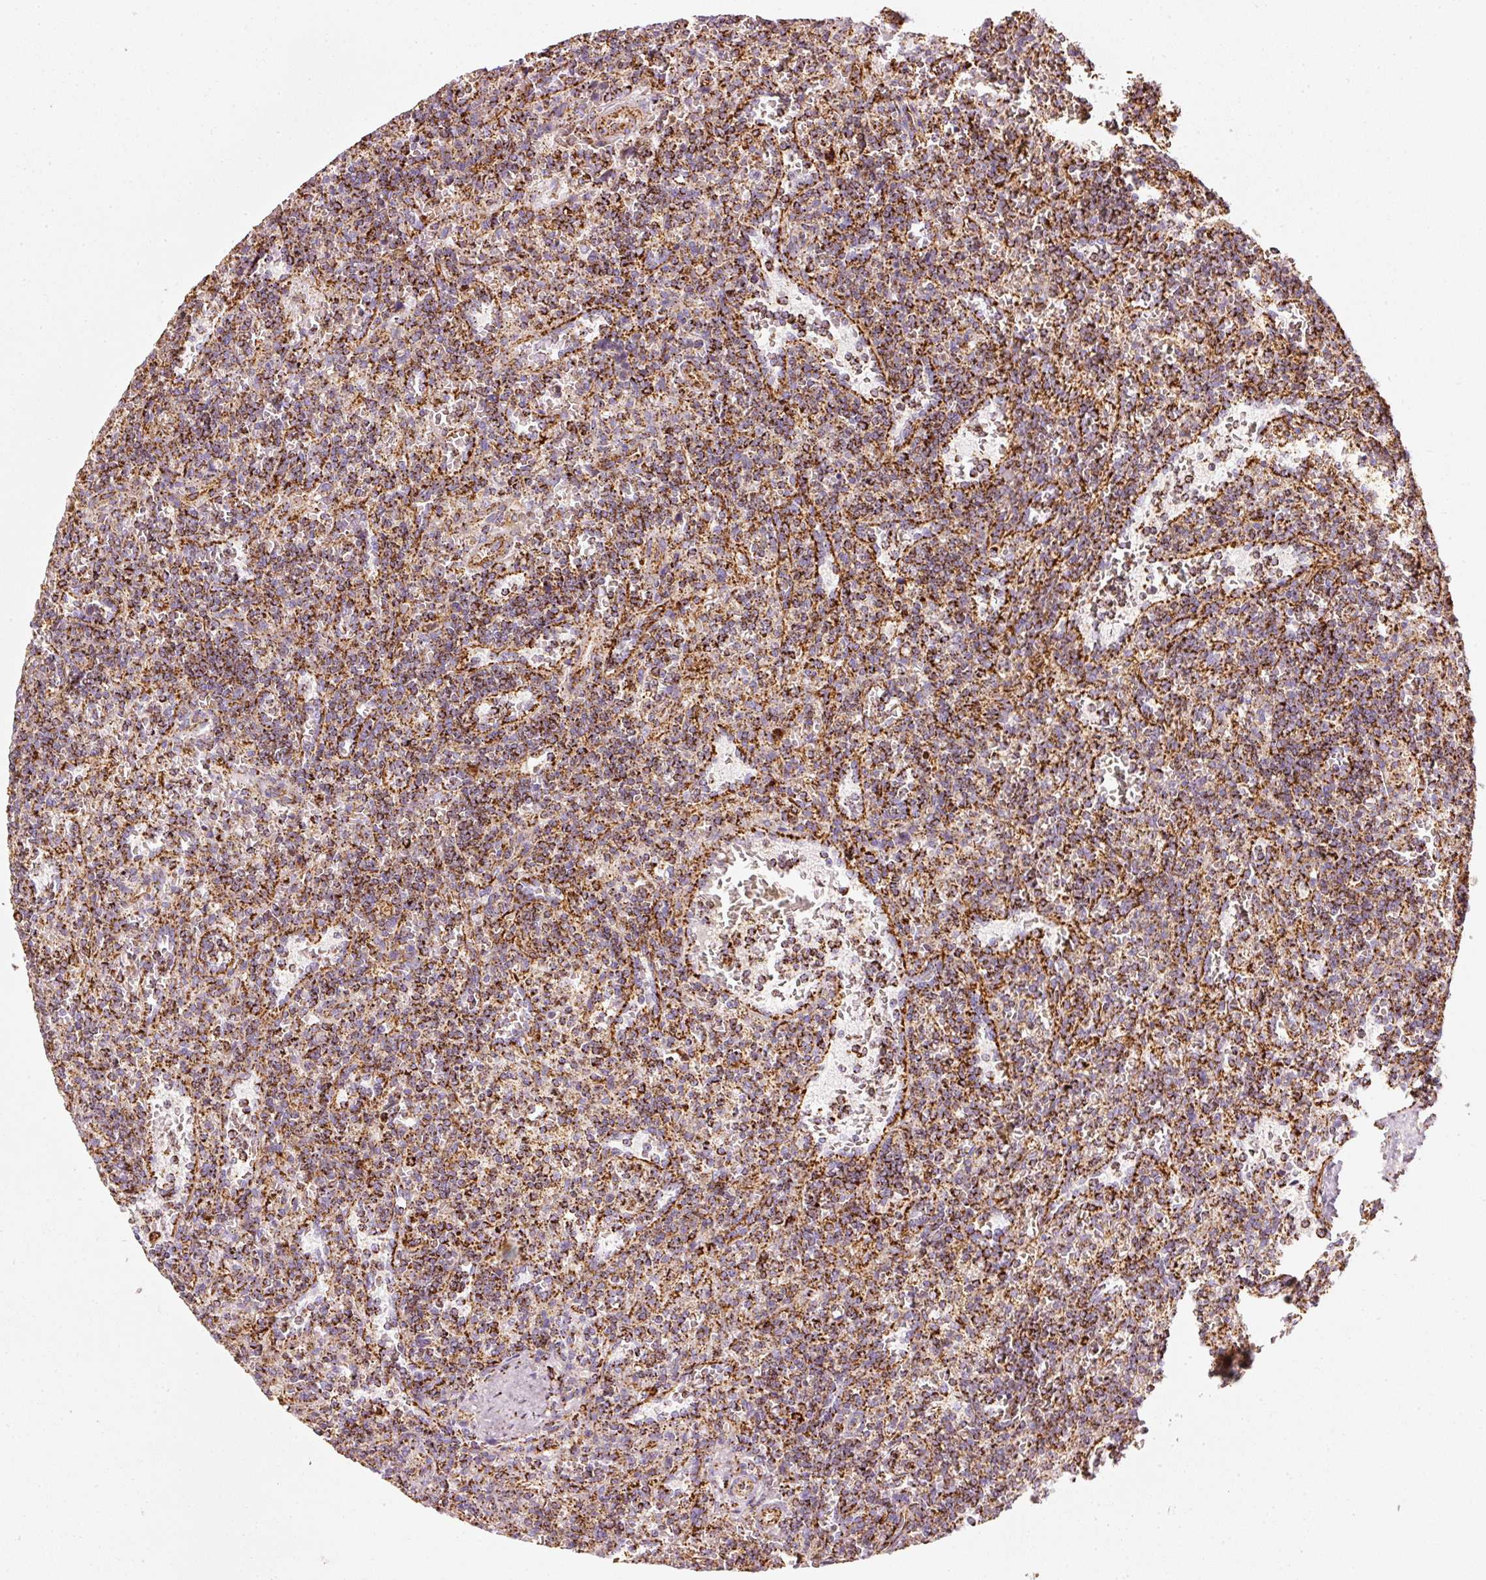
{"staining": {"intensity": "strong", "quantity": ">75%", "location": "cytoplasmic/membranous"}, "tissue": "lymphoma", "cell_type": "Tumor cells", "image_type": "cancer", "snomed": [{"axis": "morphology", "description": "Malignant lymphoma, non-Hodgkin's type, Low grade"}, {"axis": "topography", "description": "Spleen"}], "caption": "Protein expression analysis of human lymphoma reveals strong cytoplasmic/membranous positivity in about >75% of tumor cells.", "gene": "MT-CO2", "patient": {"sex": "male", "age": 73}}